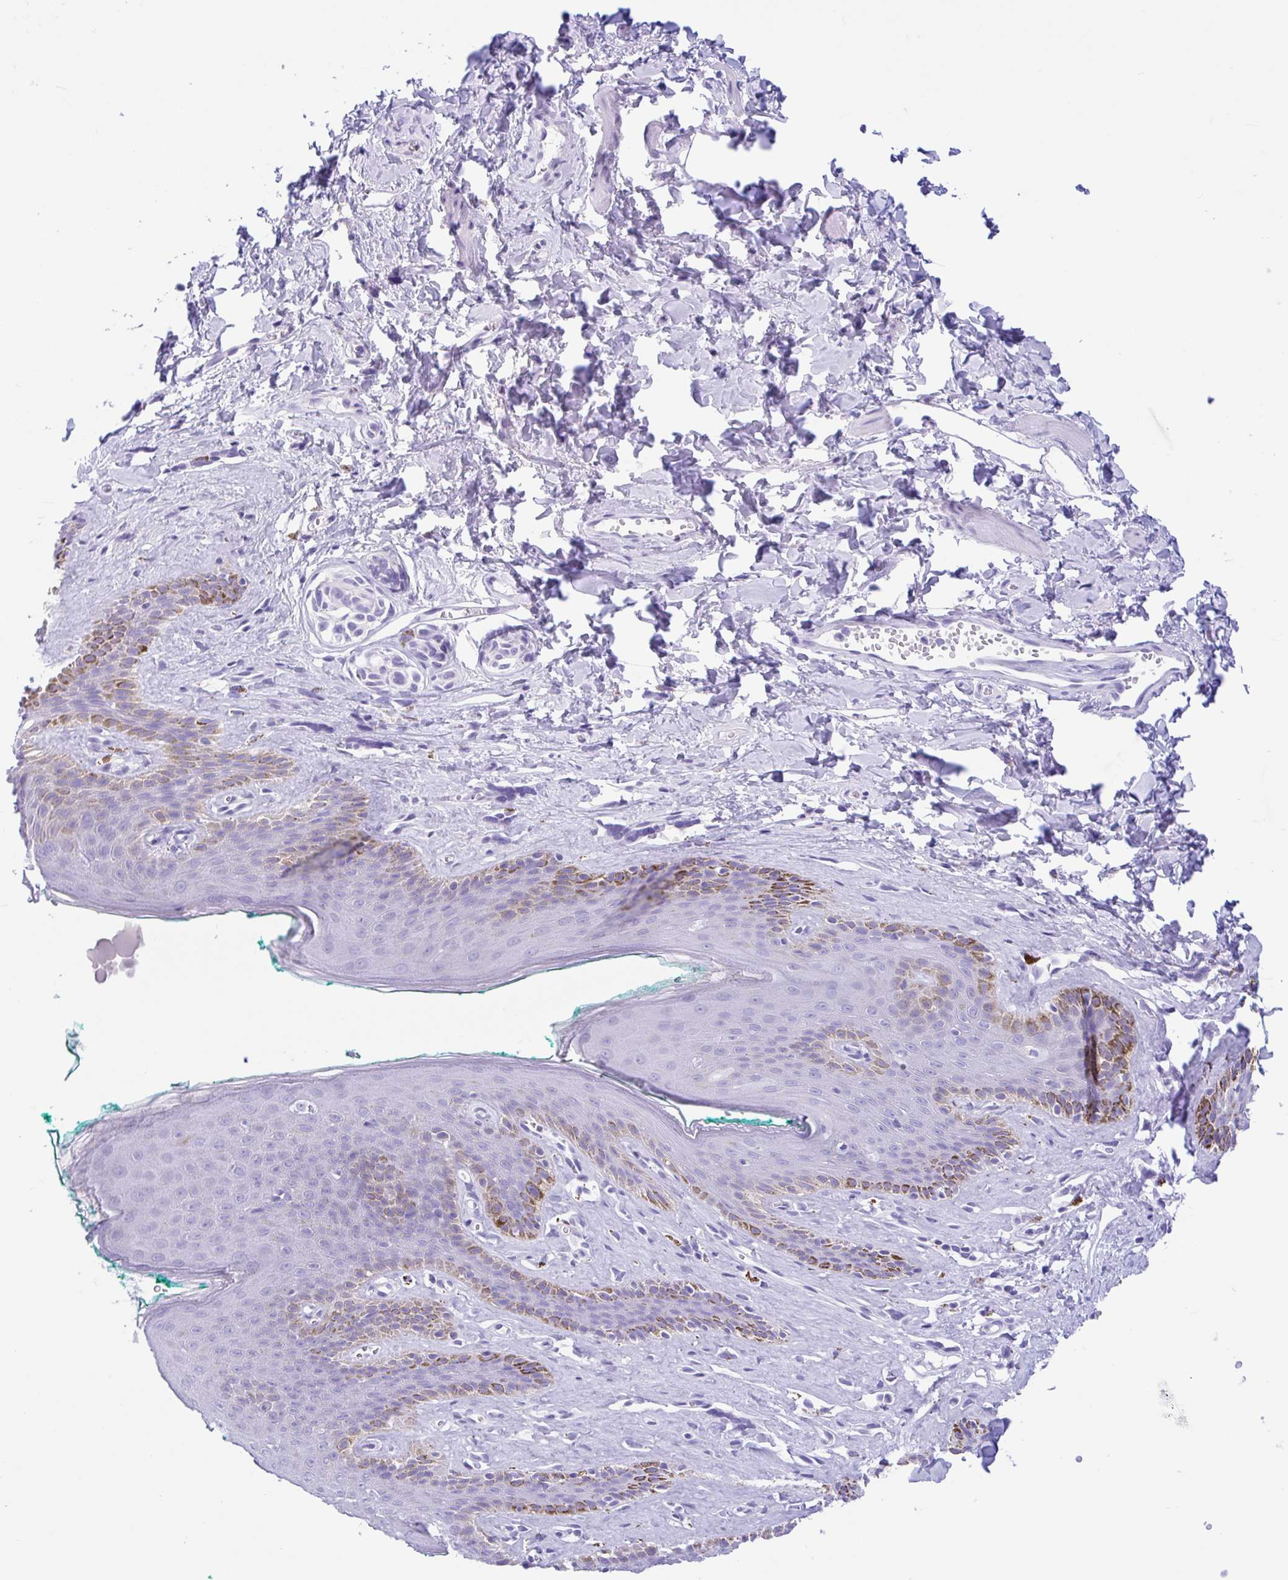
{"staining": {"intensity": "negative", "quantity": "none", "location": "none"}, "tissue": "skin", "cell_type": "Epidermal cells", "image_type": "normal", "snomed": [{"axis": "morphology", "description": "Normal tissue, NOS"}, {"axis": "topography", "description": "Vulva"}, {"axis": "topography", "description": "Peripheral nerve tissue"}], "caption": "Unremarkable skin was stained to show a protein in brown. There is no significant expression in epidermal cells.", "gene": "ENSG00000274792", "patient": {"sex": "female", "age": 66}}